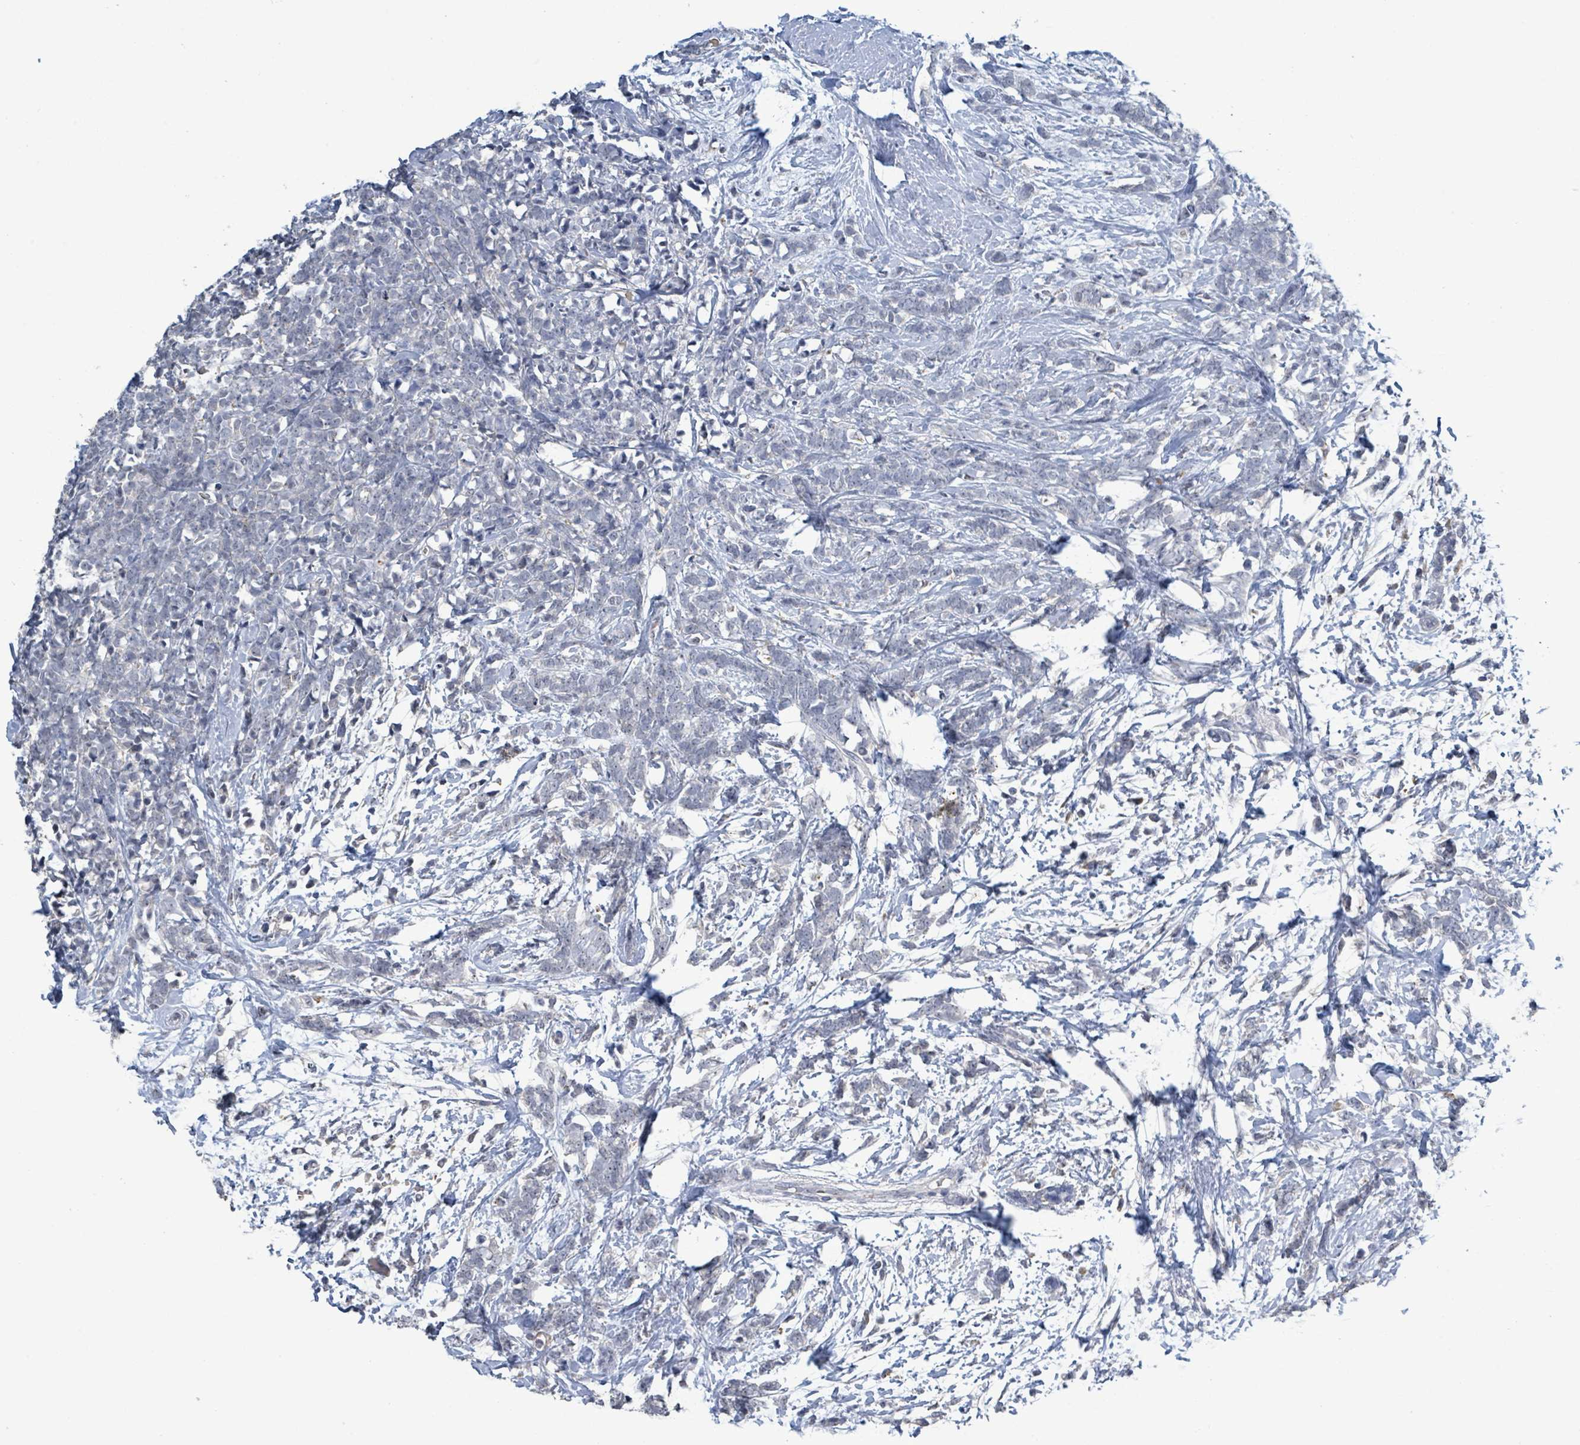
{"staining": {"intensity": "negative", "quantity": "none", "location": "none"}, "tissue": "breast cancer", "cell_type": "Tumor cells", "image_type": "cancer", "snomed": [{"axis": "morphology", "description": "Lobular carcinoma"}, {"axis": "topography", "description": "Breast"}], "caption": "Tumor cells show no significant protein positivity in breast cancer (lobular carcinoma).", "gene": "SEBOX", "patient": {"sex": "female", "age": 58}}